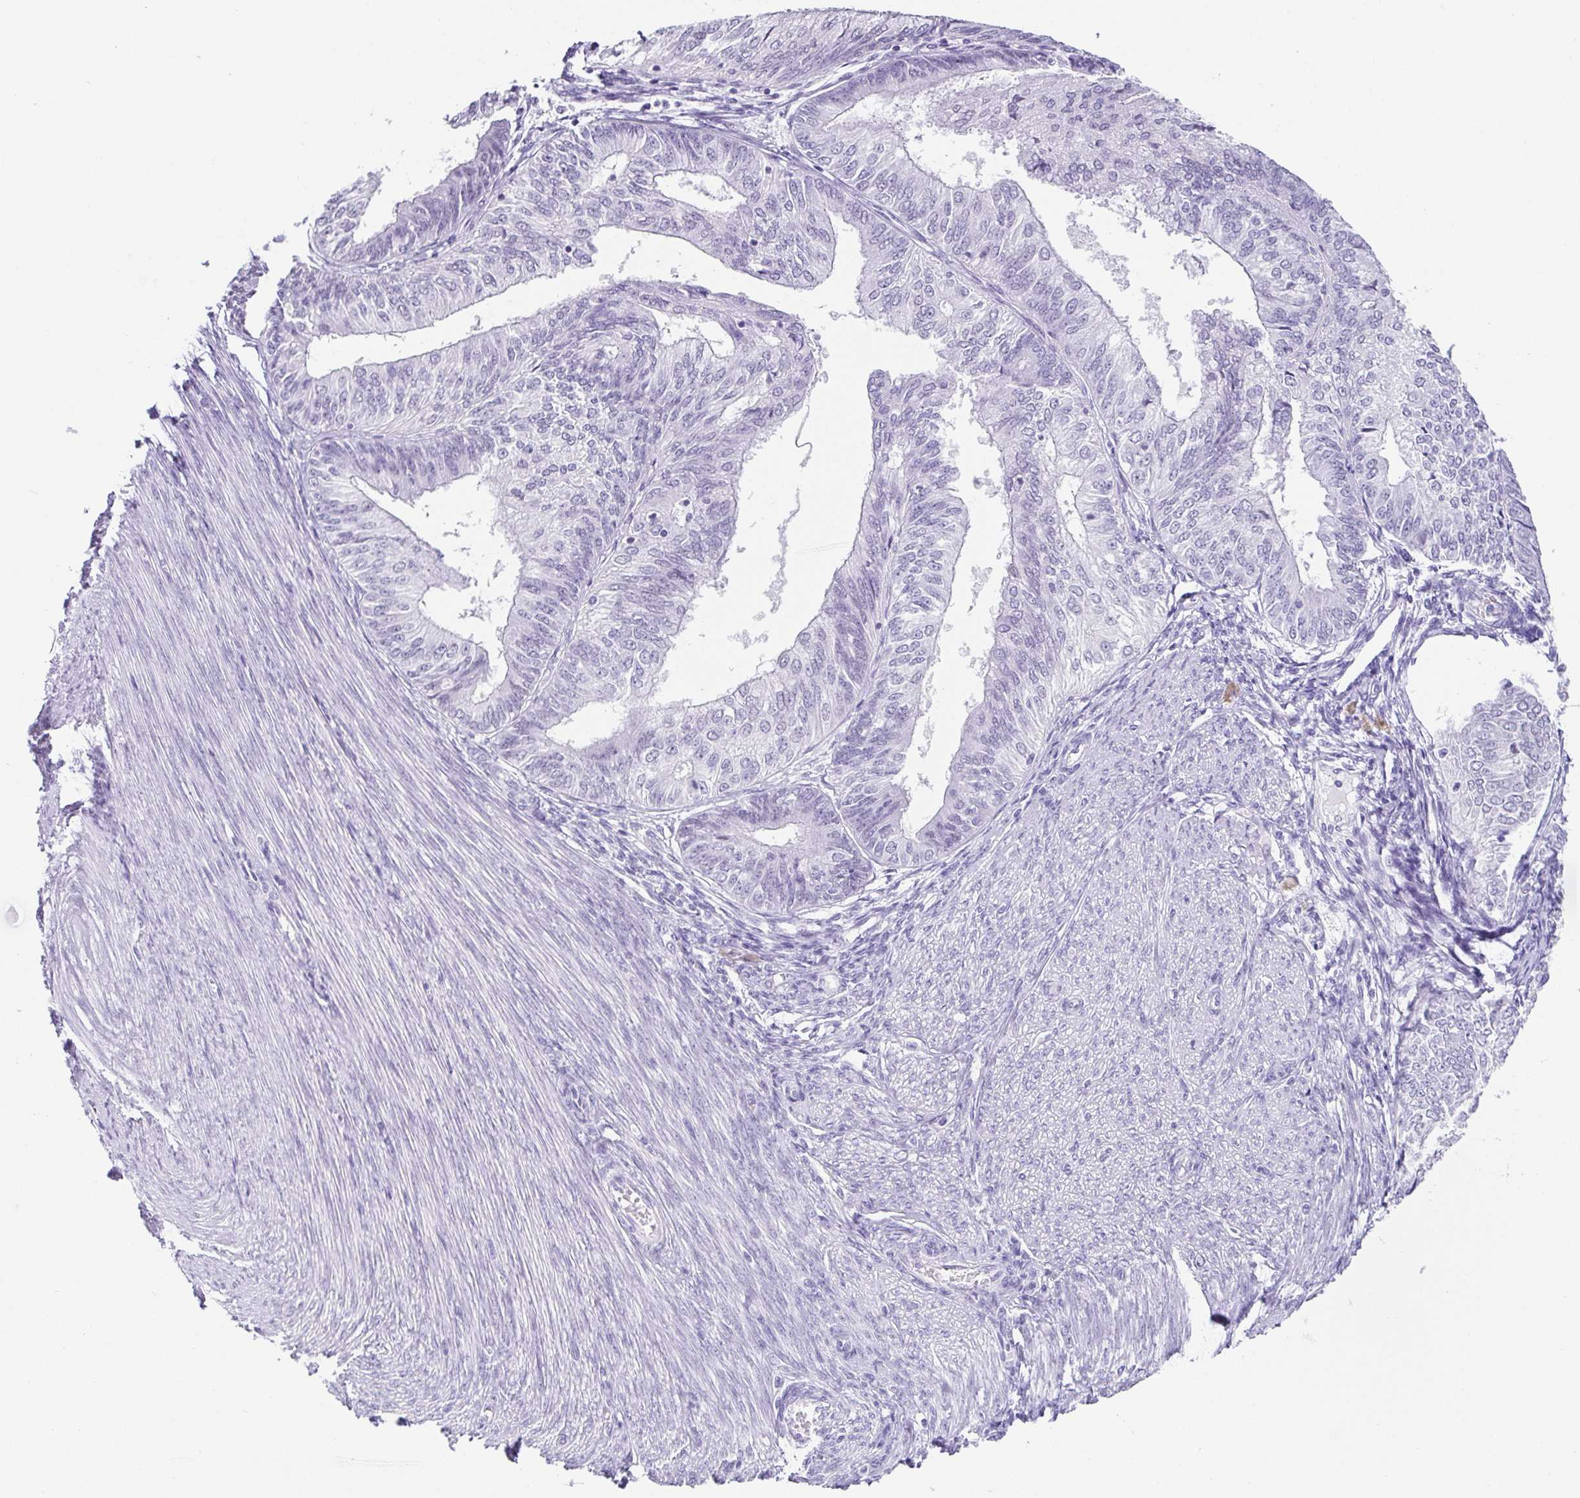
{"staining": {"intensity": "negative", "quantity": "none", "location": "none"}, "tissue": "endometrial cancer", "cell_type": "Tumor cells", "image_type": "cancer", "snomed": [{"axis": "morphology", "description": "Adenocarcinoma, NOS"}, {"axis": "topography", "description": "Endometrium"}], "caption": "Tumor cells are negative for brown protein staining in endometrial adenocarcinoma.", "gene": "ESX1", "patient": {"sex": "female", "age": 58}}